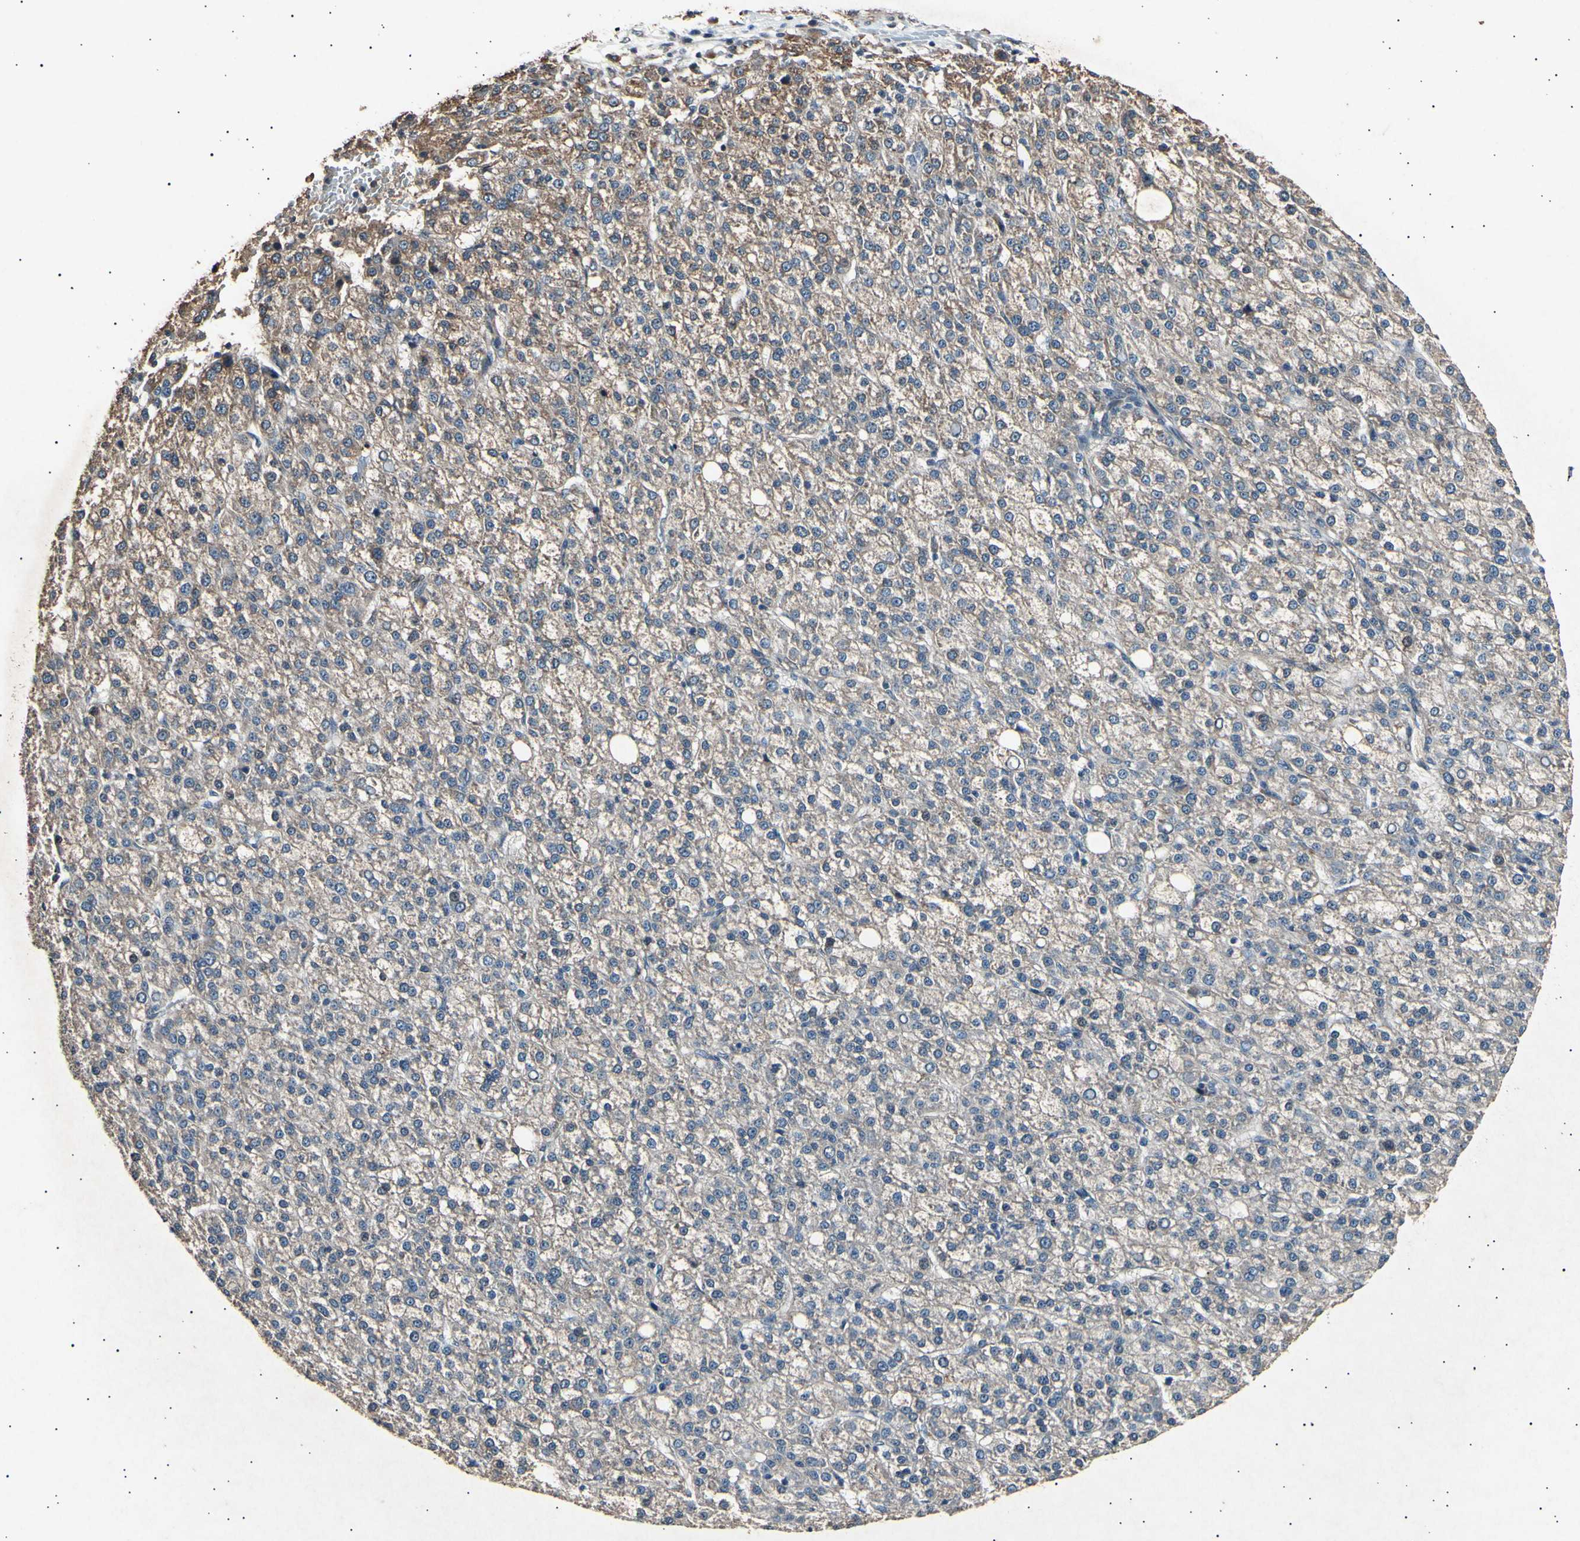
{"staining": {"intensity": "negative", "quantity": "none", "location": "none"}, "tissue": "liver cancer", "cell_type": "Tumor cells", "image_type": "cancer", "snomed": [{"axis": "morphology", "description": "Carcinoma, Hepatocellular, NOS"}, {"axis": "topography", "description": "Liver"}], "caption": "Liver hepatocellular carcinoma was stained to show a protein in brown. There is no significant staining in tumor cells.", "gene": "ADCY3", "patient": {"sex": "female", "age": 58}}